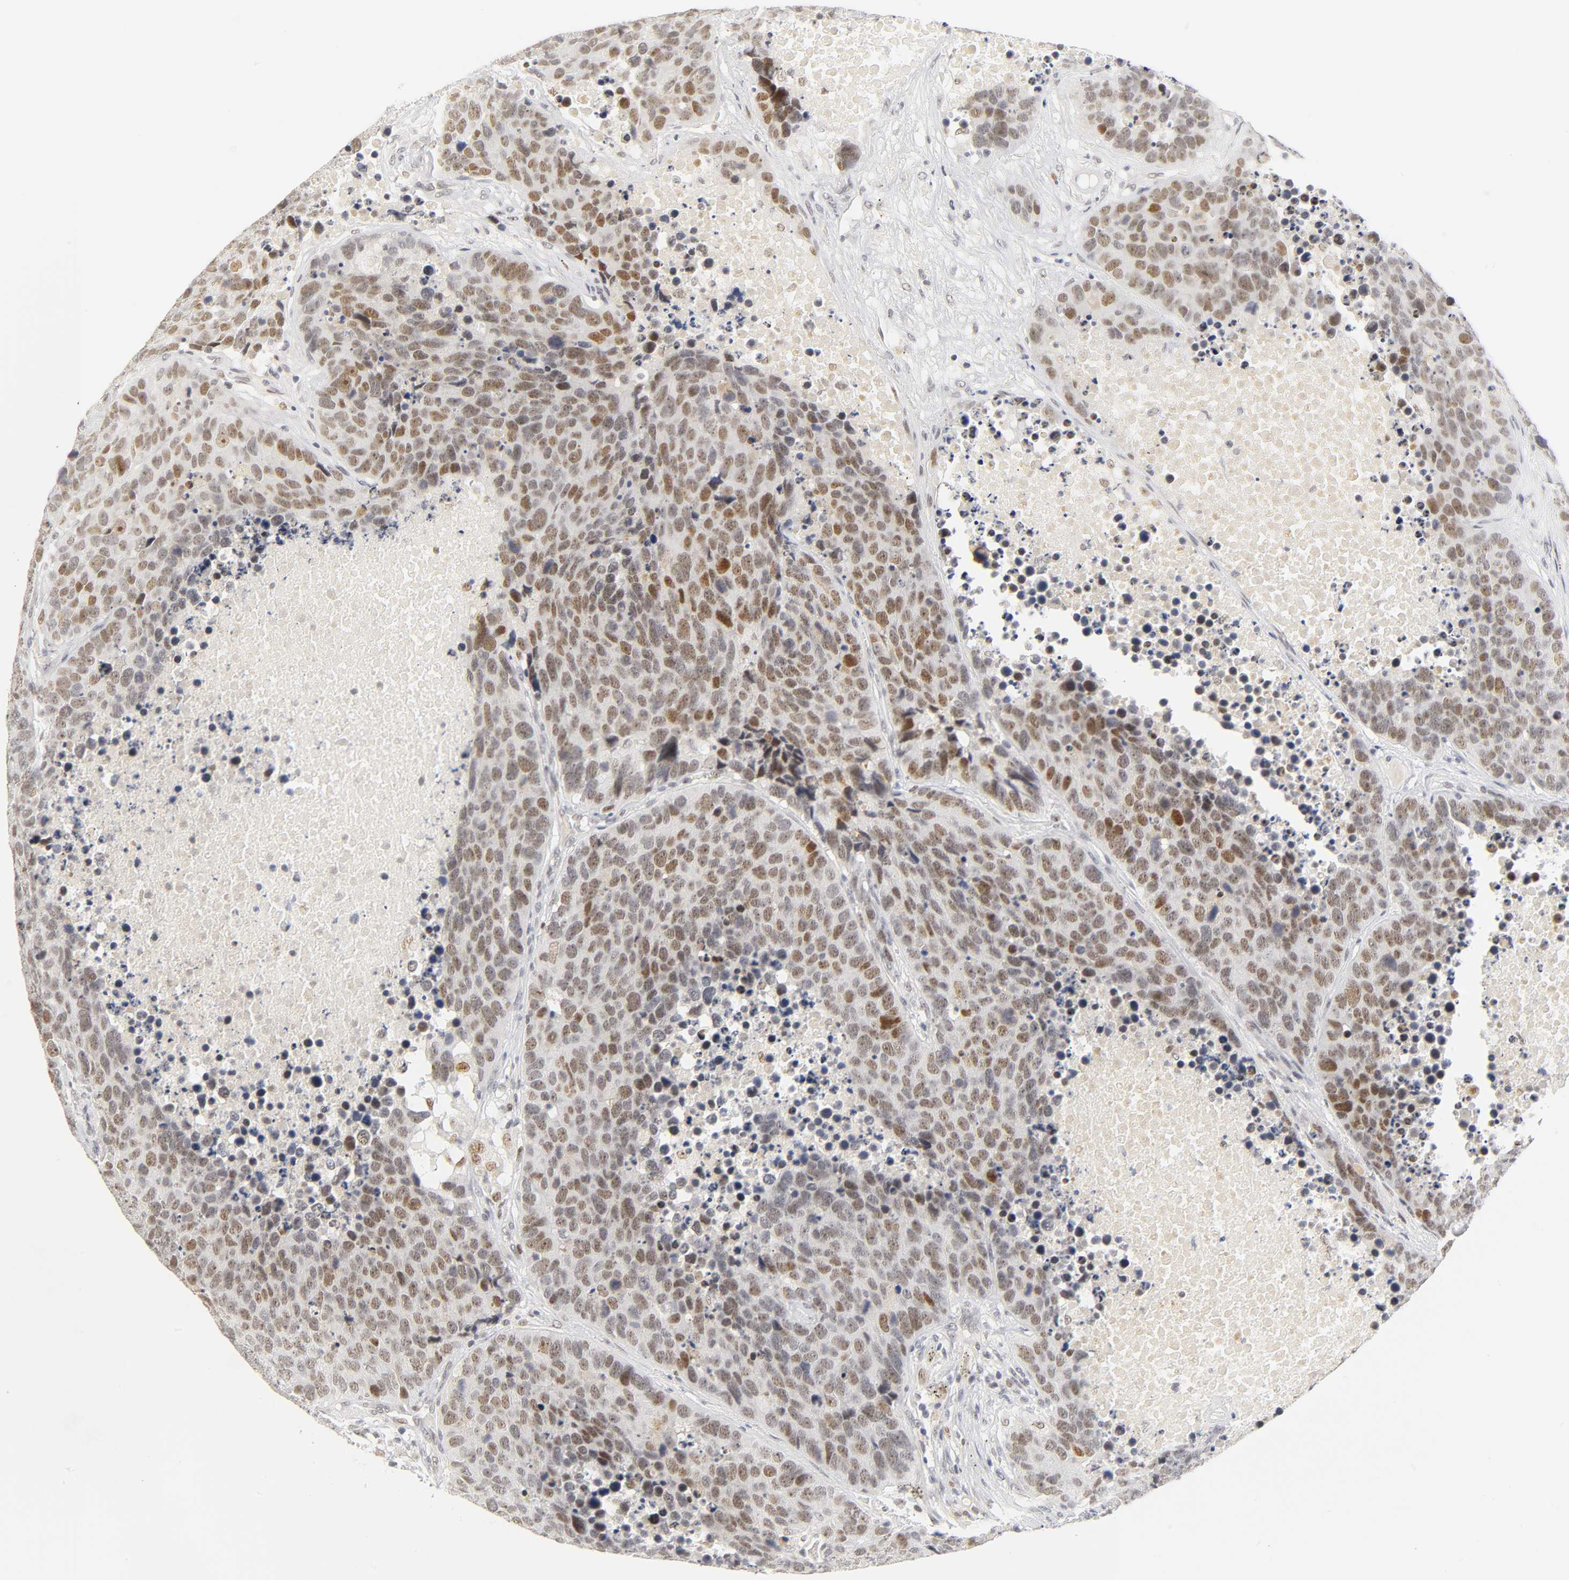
{"staining": {"intensity": "moderate", "quantity": "25%-75%", "location": "nuclear"}, "tissue": "carcinoid", "cell_type": "Tumor cells", "image_type": "cancer", "snomed": [{"axis": "morphology", "description": "Carcinoid, malignant, NOS"}, {"axis": "topography", "description": "Lung"}], "caption": "A medium amount of moderate nuclear positivity is appreciated in about 25%-75% of tumor cells in carcinoid (malignant) tissue.", "gene": "MNAT1", "patient": {"sex": "male", "age": 60}}